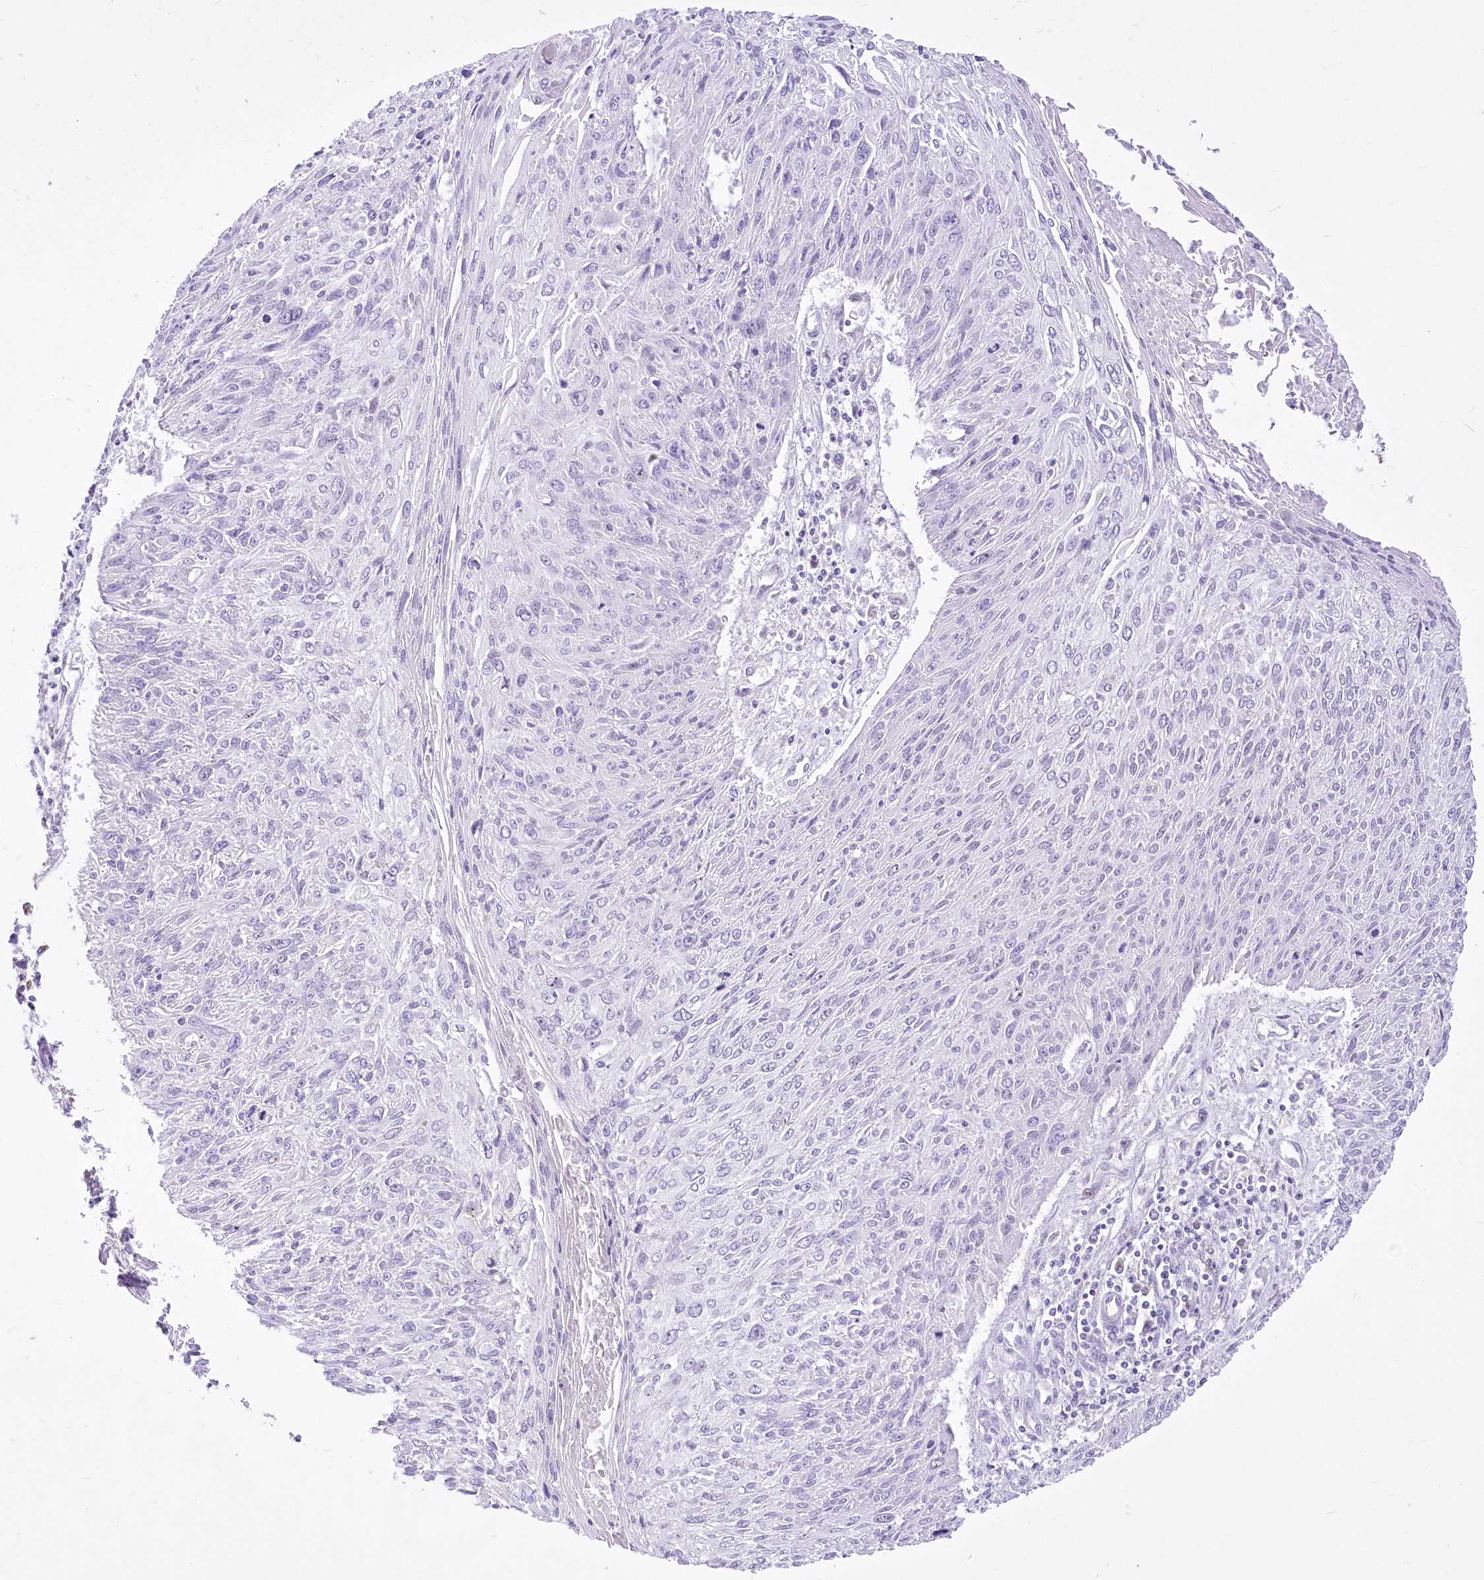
{"staining": {"intensity": "negative", "quantity": "none", "location": "none"}, "tissue": "cervical cancer", "cell_type": "Tumor cells", "image_type": "cancer", "snomed": [{"axis": "morphology", "description": "Squamous cell carcinoma, NOS"}, {"axis": "topography", "description": "Cervix"}], "caption": "Micrograph shows no significant protein staining in tumor cells of cervical squamous cell carcinoma.", "gene": "BEND7", "patient": {"sex": "female", "age": 51}}